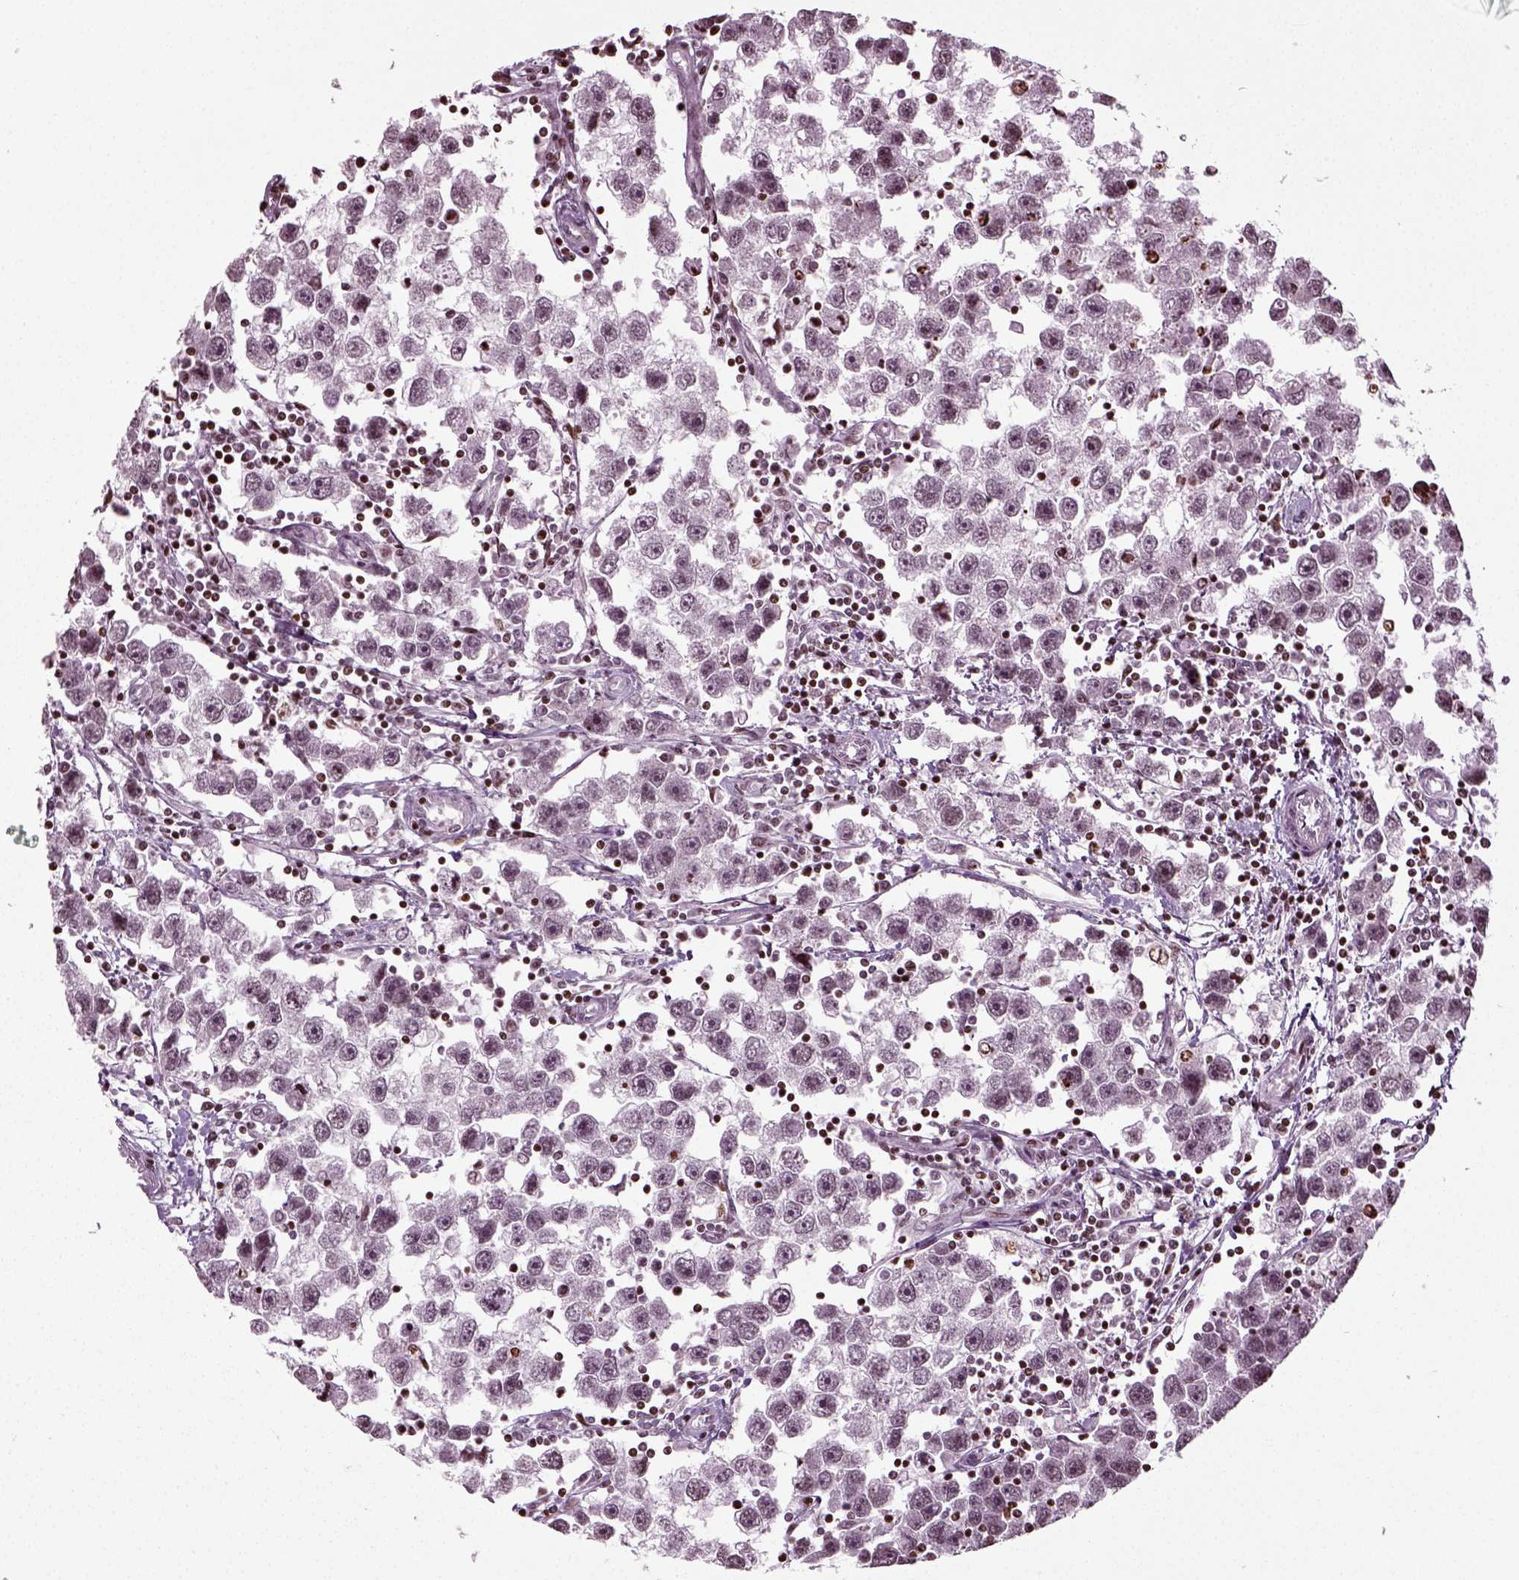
{"staining": {"intensity": "negative", "quantity": "none", "location": "none"}, "tissue": "testis cancer", "cell_type": "Tumor cells", "image_type": "cancer", "snomed": [{"axis": "morphology", "description": "Seminoma, NOS"}, {"axis": "topography", "description": "Testis"}], "caption": "The immunohistochemistry micrograph has no significant expression in tumor cells of testis cancer (seminoma) tissue.", "gene": "HEYL", "patient": {"sex": "male", "age": 30}}